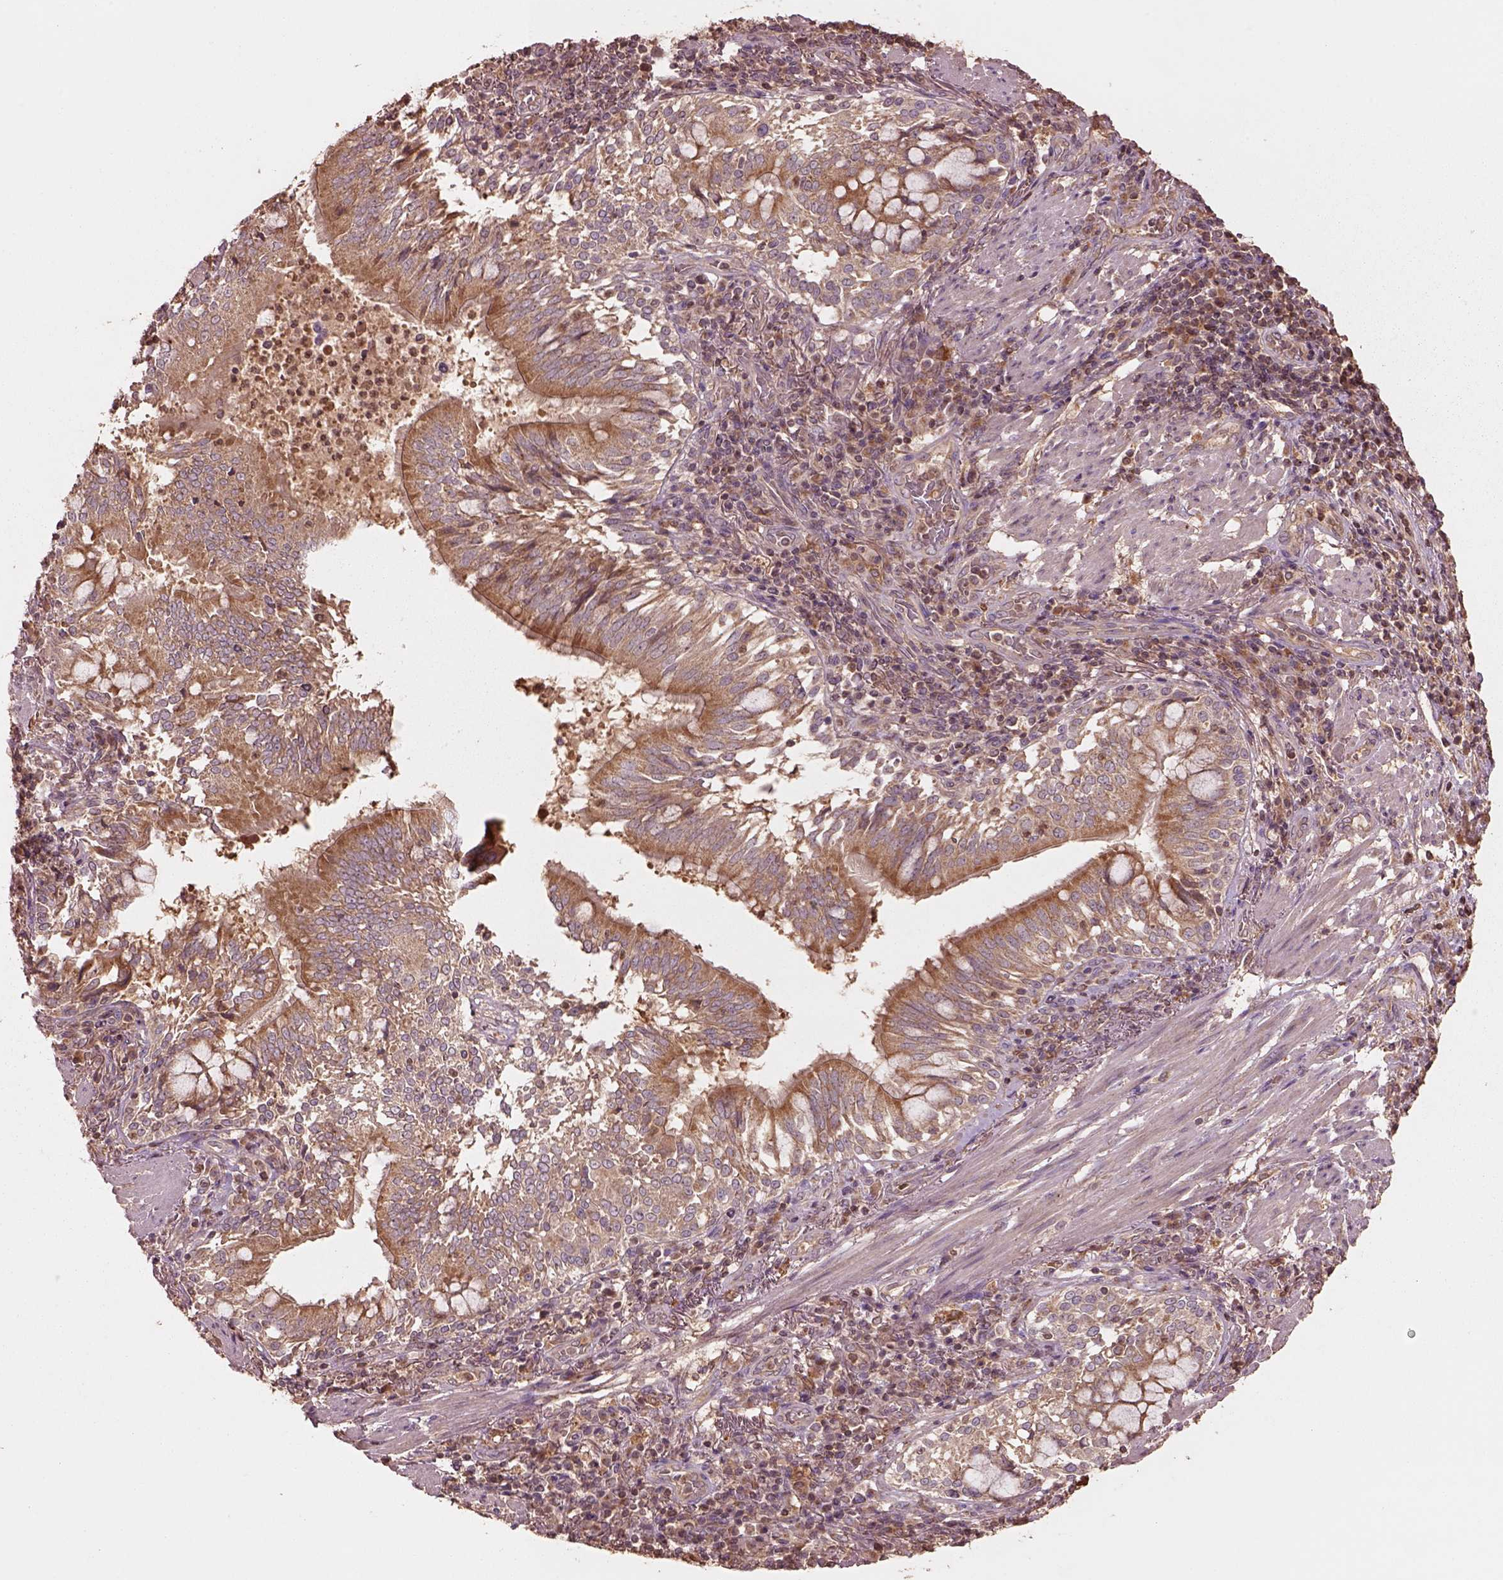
{"staining": {"intensity": "moderate", "quantity": "<25%", "location": "cytoplasmic/membranous"}, "tissue": "lung cancer", "cell_type": "Tumor cells", "image_type": "cancer", "snomed": [{"axis": "morphology", "description": "Normal tissue, NOS"}, {"axis": "morphology", "description": "Squamous cell carcinoma, NOS"}, {"axis": "topography", "description": "Bronchus"}, {"axis": "topography", "description": "Lung"}], "caption": "Human lung cancer (squamous cell carcinoma) stained with a brown dye reveals moderate cytoplasmic/membranous positive expression in about <25% of tumor cells.", "gene": "TRADD", "patient": {"sex": "male", "age": 64}}